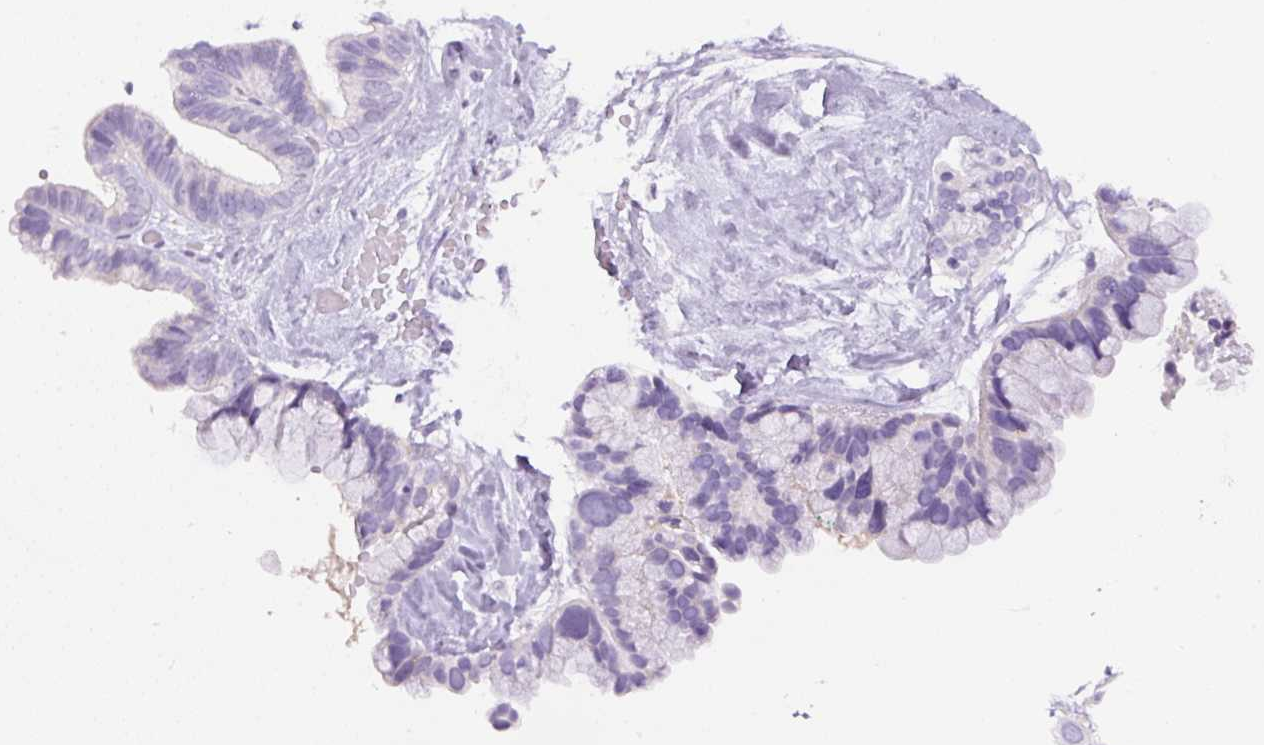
{"staining": {"intensity": "negative", "quantity": "none", "location": "none"}, "tissue": "ovarian cancer", "cell_type": "Tumor cells", "image_type": "cancer", "snomed": [{"axis": "morphology", "description": "Cystadenocarcinoma, serous, NOS"}, {"axis": "topography", "description": "Ovary"}], "caption": "DAB (3,3'-diaminobenzidine) immunohistochemical staining of human ovarian serous cystadenocarcinoma shows no significant expression in tumor cells.", "gene": "RSPO4", "patient": {"sex": "female", "age": 56}}